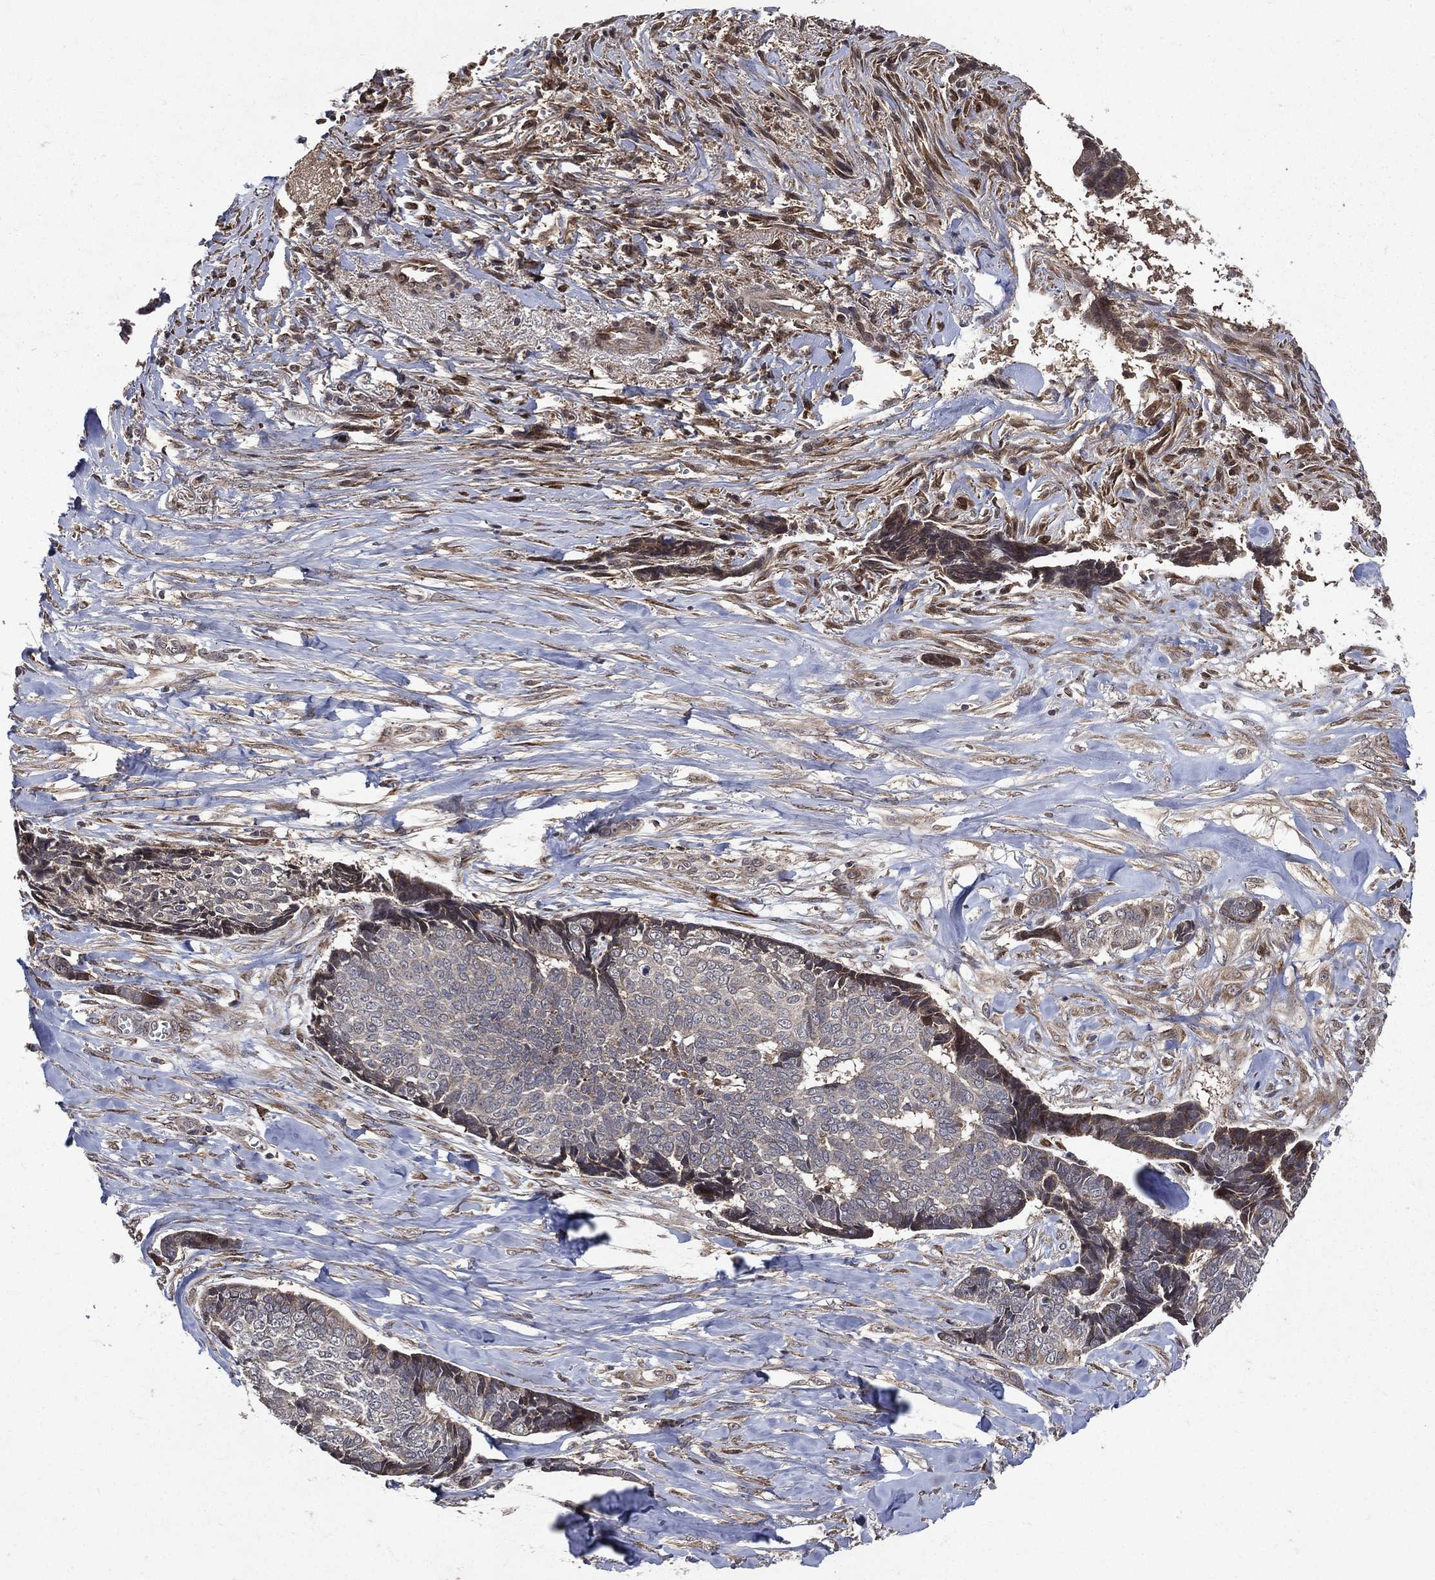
{"staining": {"intensity": "negative", "quantity": "none", "location": "none"}, "tissue": "skin cancer", "cell_type": "Tumor cells", "image_type": "cancer", "snomed": [{"axis": "morphology", "description": "Basal cell carcinoma"}, {"axis": "topography", "description": "Skin"}], "caption": "This is an immunohistochemistry (IHC) photomicrograph of human skin cancer (basal cell carcinoma). There is no expression in tumor cells.", "gene": "RAB11FIP4", "patient": {"sex": "male", "age": 86}}